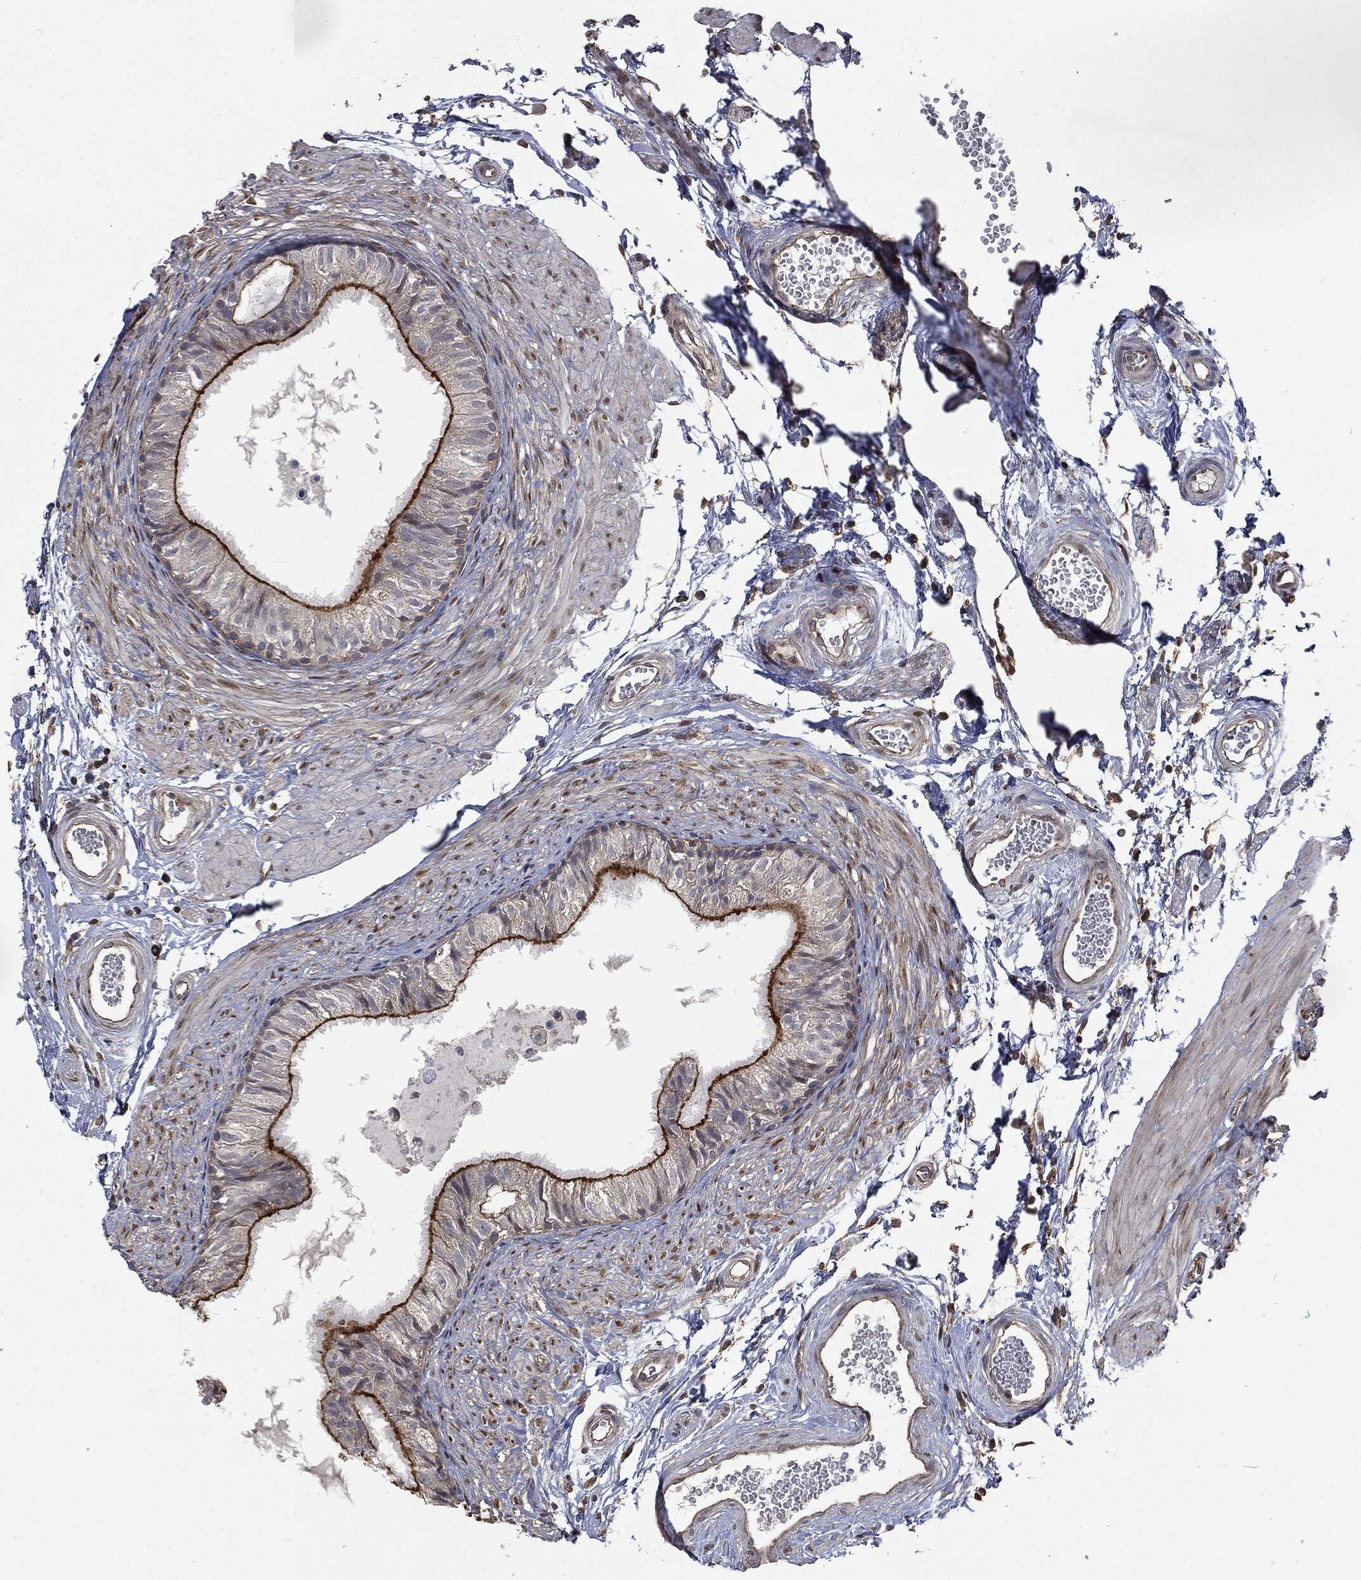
{"staining": {"intensity": "strong", "quantity": "25%-75%", "location": "cytoplasmic/membranous"}, "tissue": "epididymis", "cell_type": "Glandular cells", "image_type": "normal", "snomed": [{"axis": "morphology", "description": "Normal tissue, NOS"}, {"axis": "topography", "description": "Epididymis"}], "caption": "DAB (3,3'-diaminobenzidine) immunohistochemical staining of benign epididymis displays strong cytoplasmic/membranous protein expression in about 25%-75% of glandular cells.", "gene": "EPS15L1", "patient": {"sex": "male", "age": 22}}